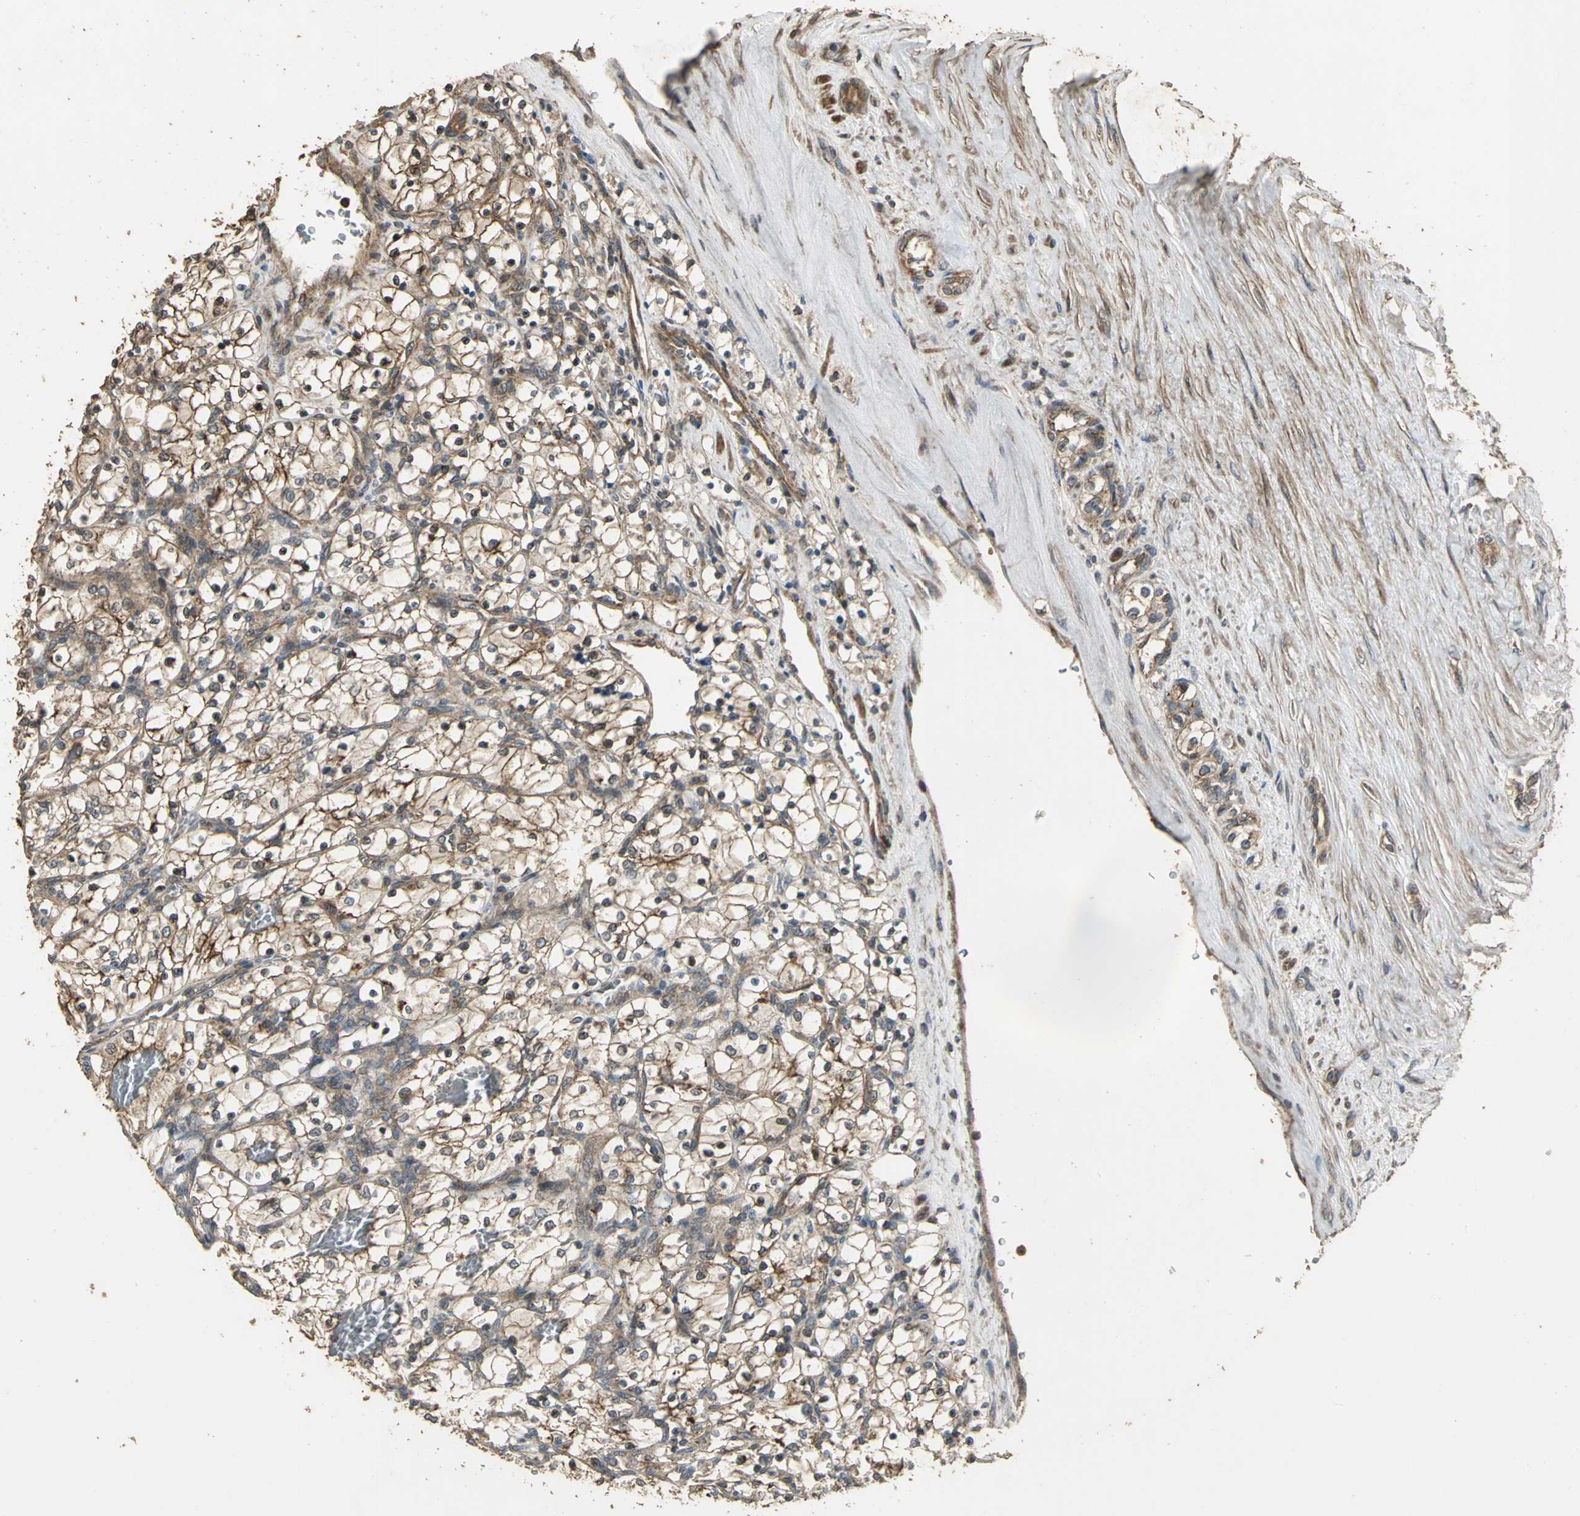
{"staining": {"intensity": "strong", "quantity": ">75%", "location": "cytoplasmic/membranous"}, "tissue": "renal cancer", "cell_type": "Tumor cells", "image_type": "cancer", "snomed": [{"axis": "morphology", "description": "Adenocarcinoma, NOS"}, {"axis": "topography", "description": "Kidney"}], "caption": "A brown stain shows strong cytoplasmic/membranous positivity of a protein in renal adenocarcinoma tumor cells. (Stains: DAB (3,3'-diaminobenzidine) in brown, nuclei in blue, Microscopy: brightfield microscopy at high magnification).", "gene": "KANK1", "patient": {"sex": "female", "age": 69}}